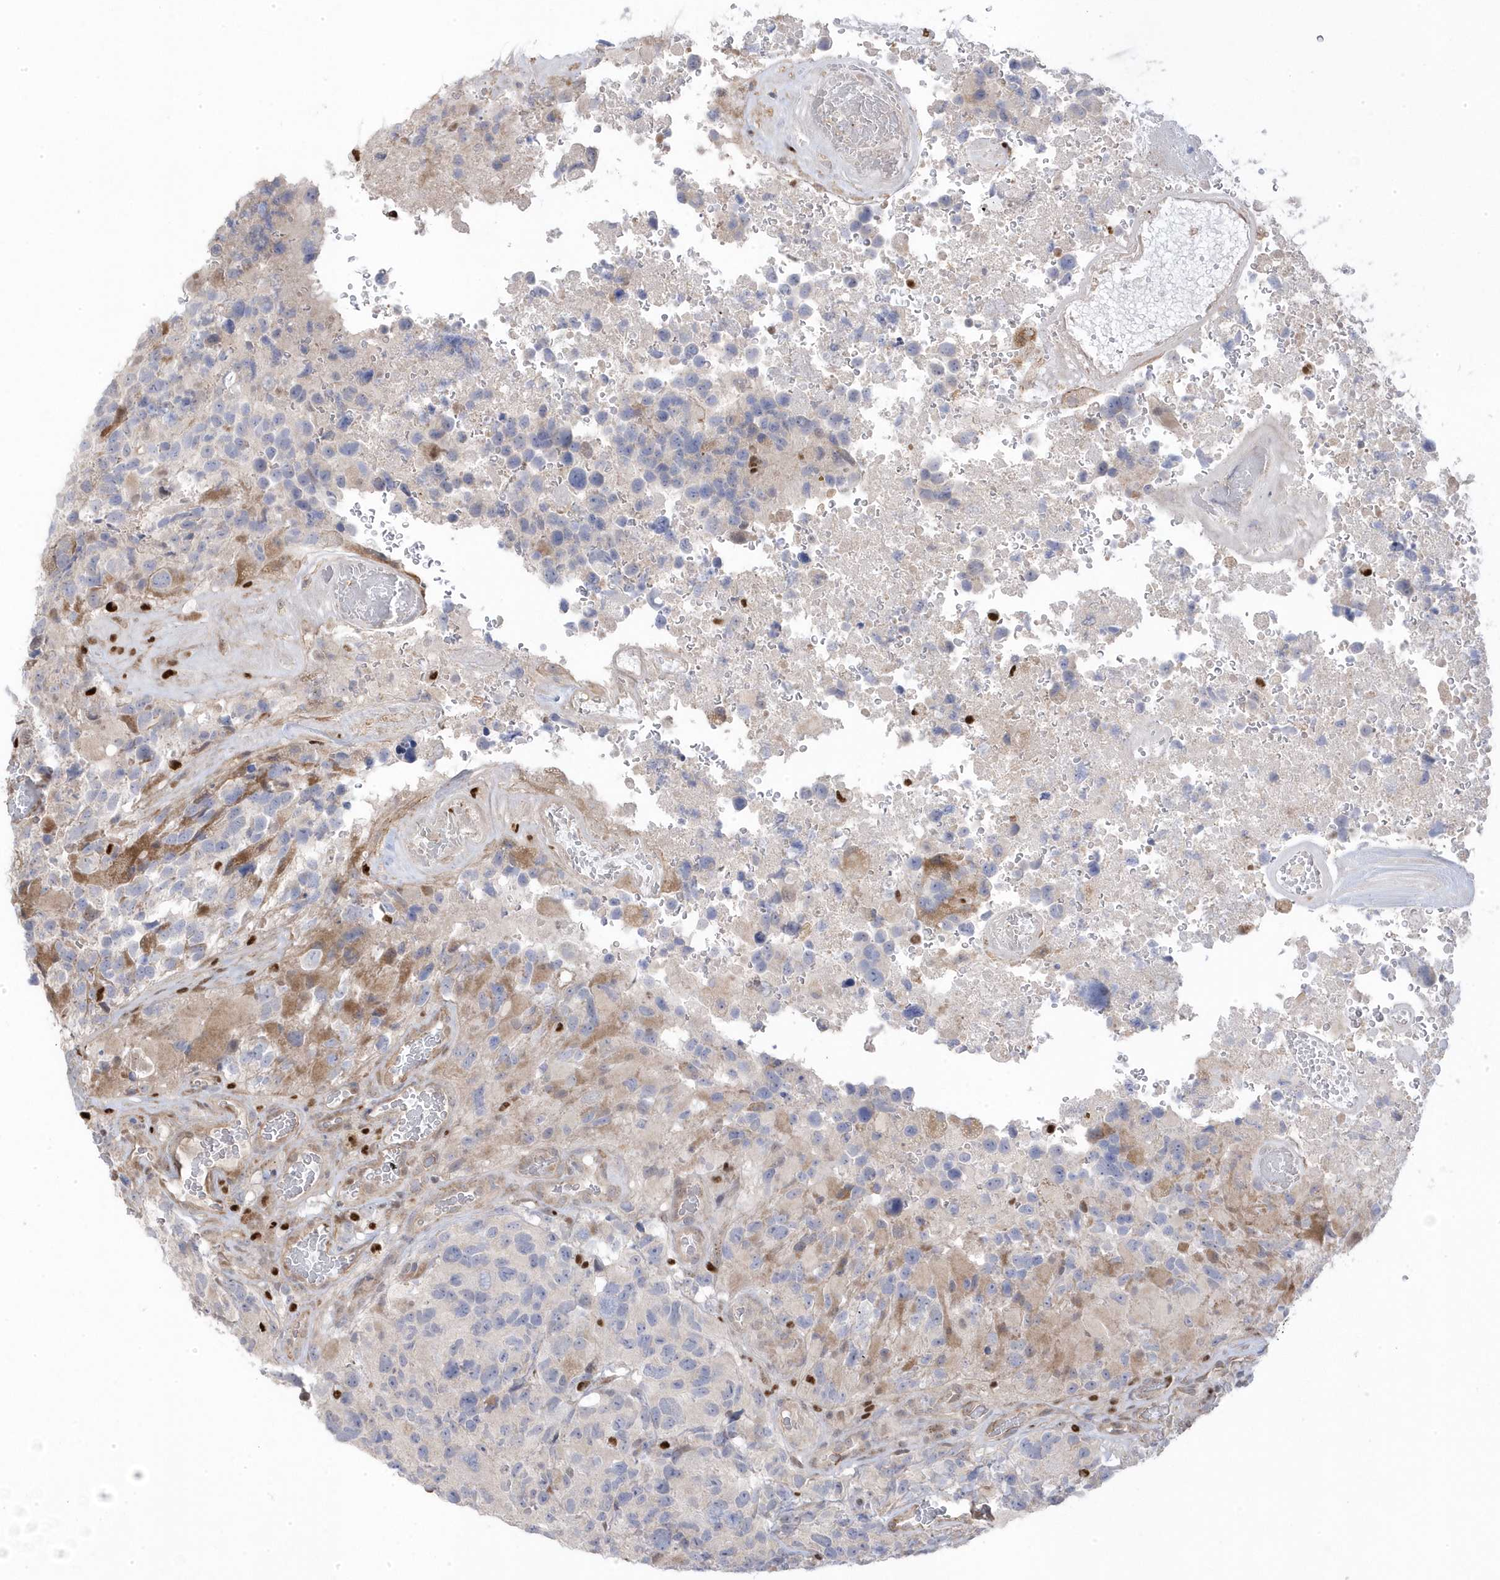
{"staining": {"intensity": "negative", "quantity": "none", "location": "none"}, "tissue": "glioma", "cell_type": "Tumor cells", "image_type": "cancer", "snomed": [{"axis": "morphology", "description": "Glioma, malignant, High grade"}, {"axis": "topography", "description": "Brain"}], "caption": "Immunohistochemical staining of glioma demonstrates no significant expression in tumor cells. Brightfield microscopy of immunohistochemistry stained with DAB (brown) and hematoxylin (blue), captured at high magnification.", "gene": "GTPBP6", "patient": {"sex": "male", "age": 69}}